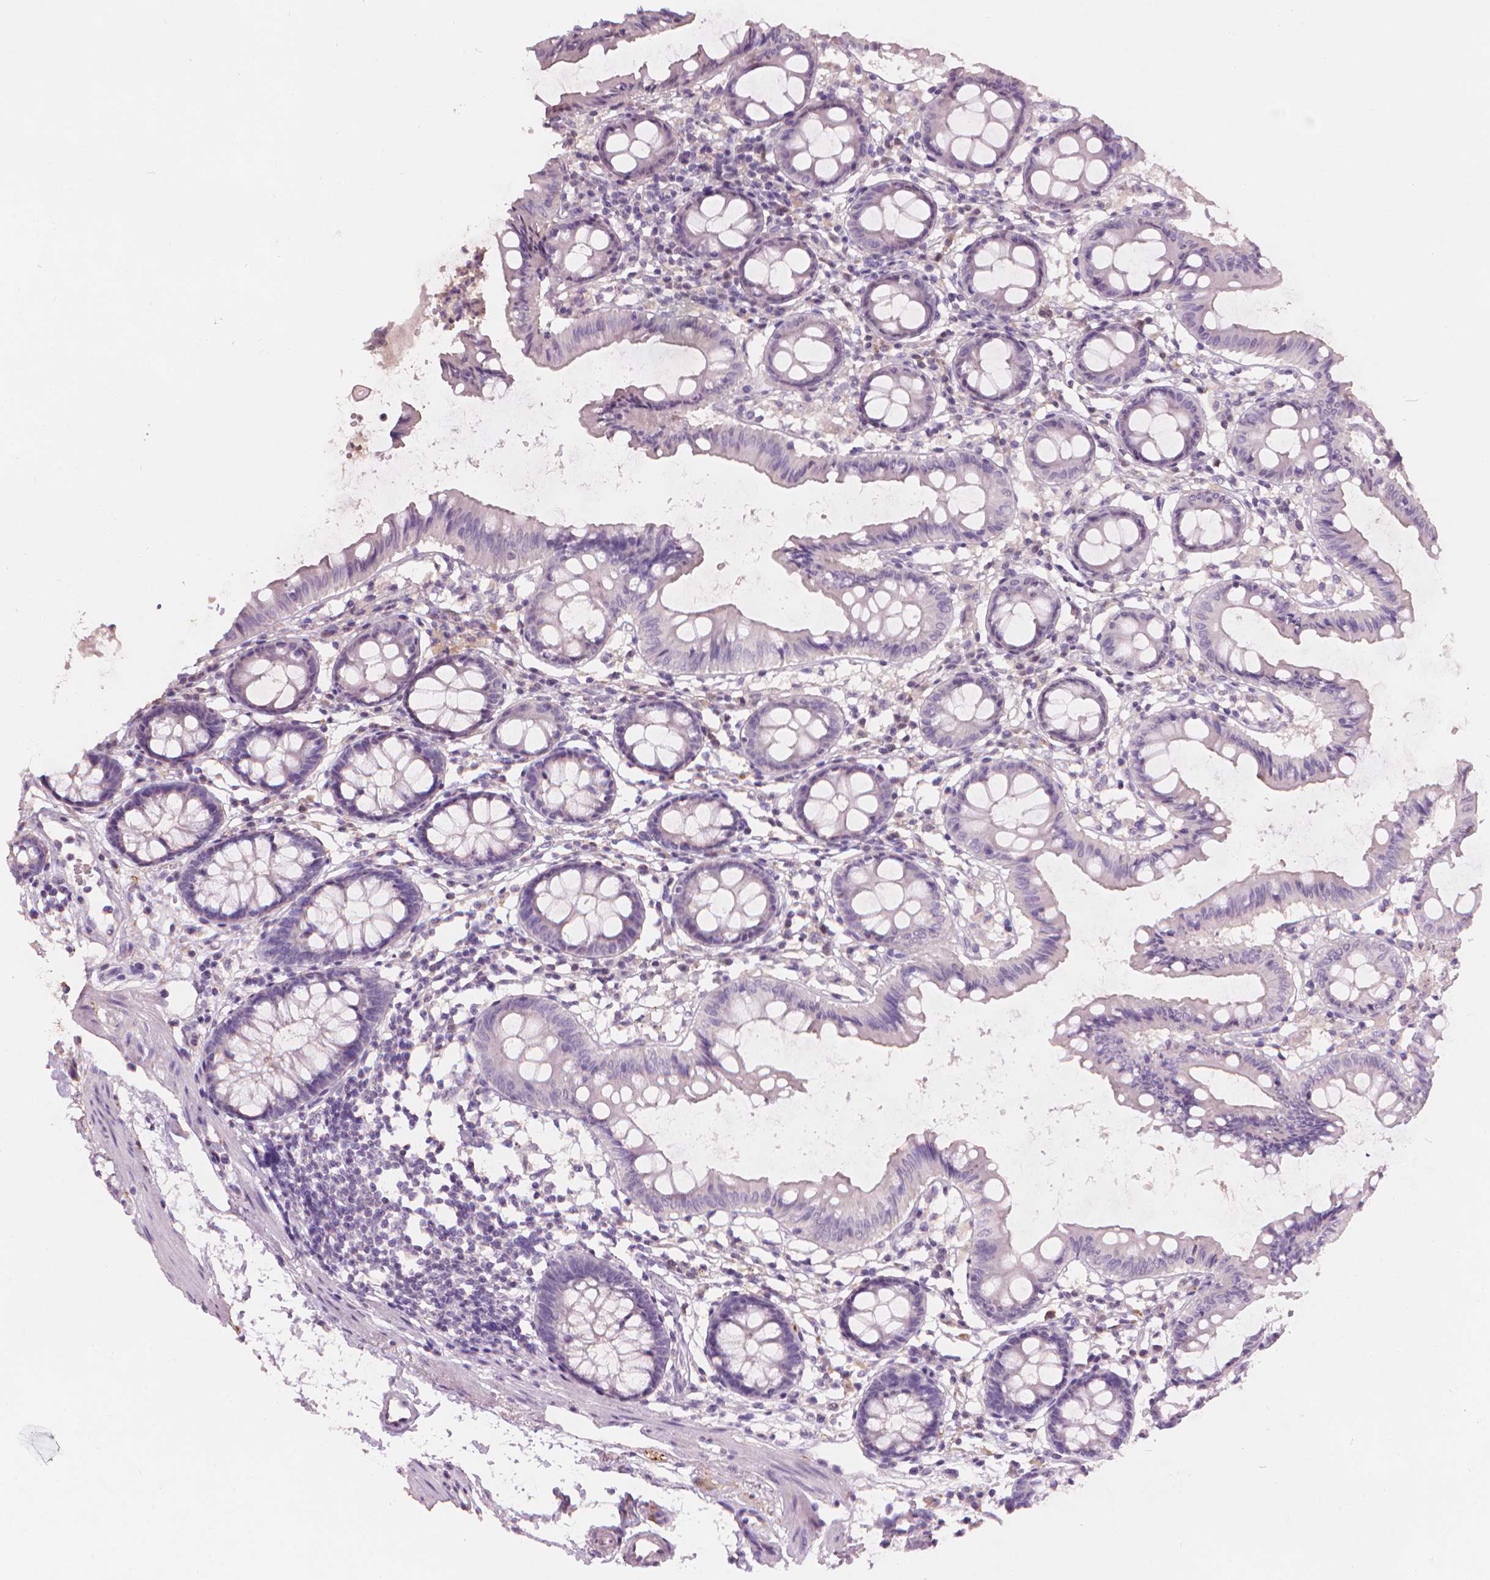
{"staining": {"intensity": "negative", "quantity": "none", "location": "none"}, "tissue": "colon", "cell_type": "Endothelial cells", "image_type": "normal", "snomed": [{"axis": "morphology", "description": "Normal tissue, NOS"}, {"axis": "topography", "description": "Colon"}], "caption": "Immunohistochemistry photomicrograph of benign colon: human colon stained with DAB (3,3'-diaminobenzidine) displays no significant protein staining in endothelial cells.", "gene": "ENO2", "patient": {"sex": "female", "age": 84}}